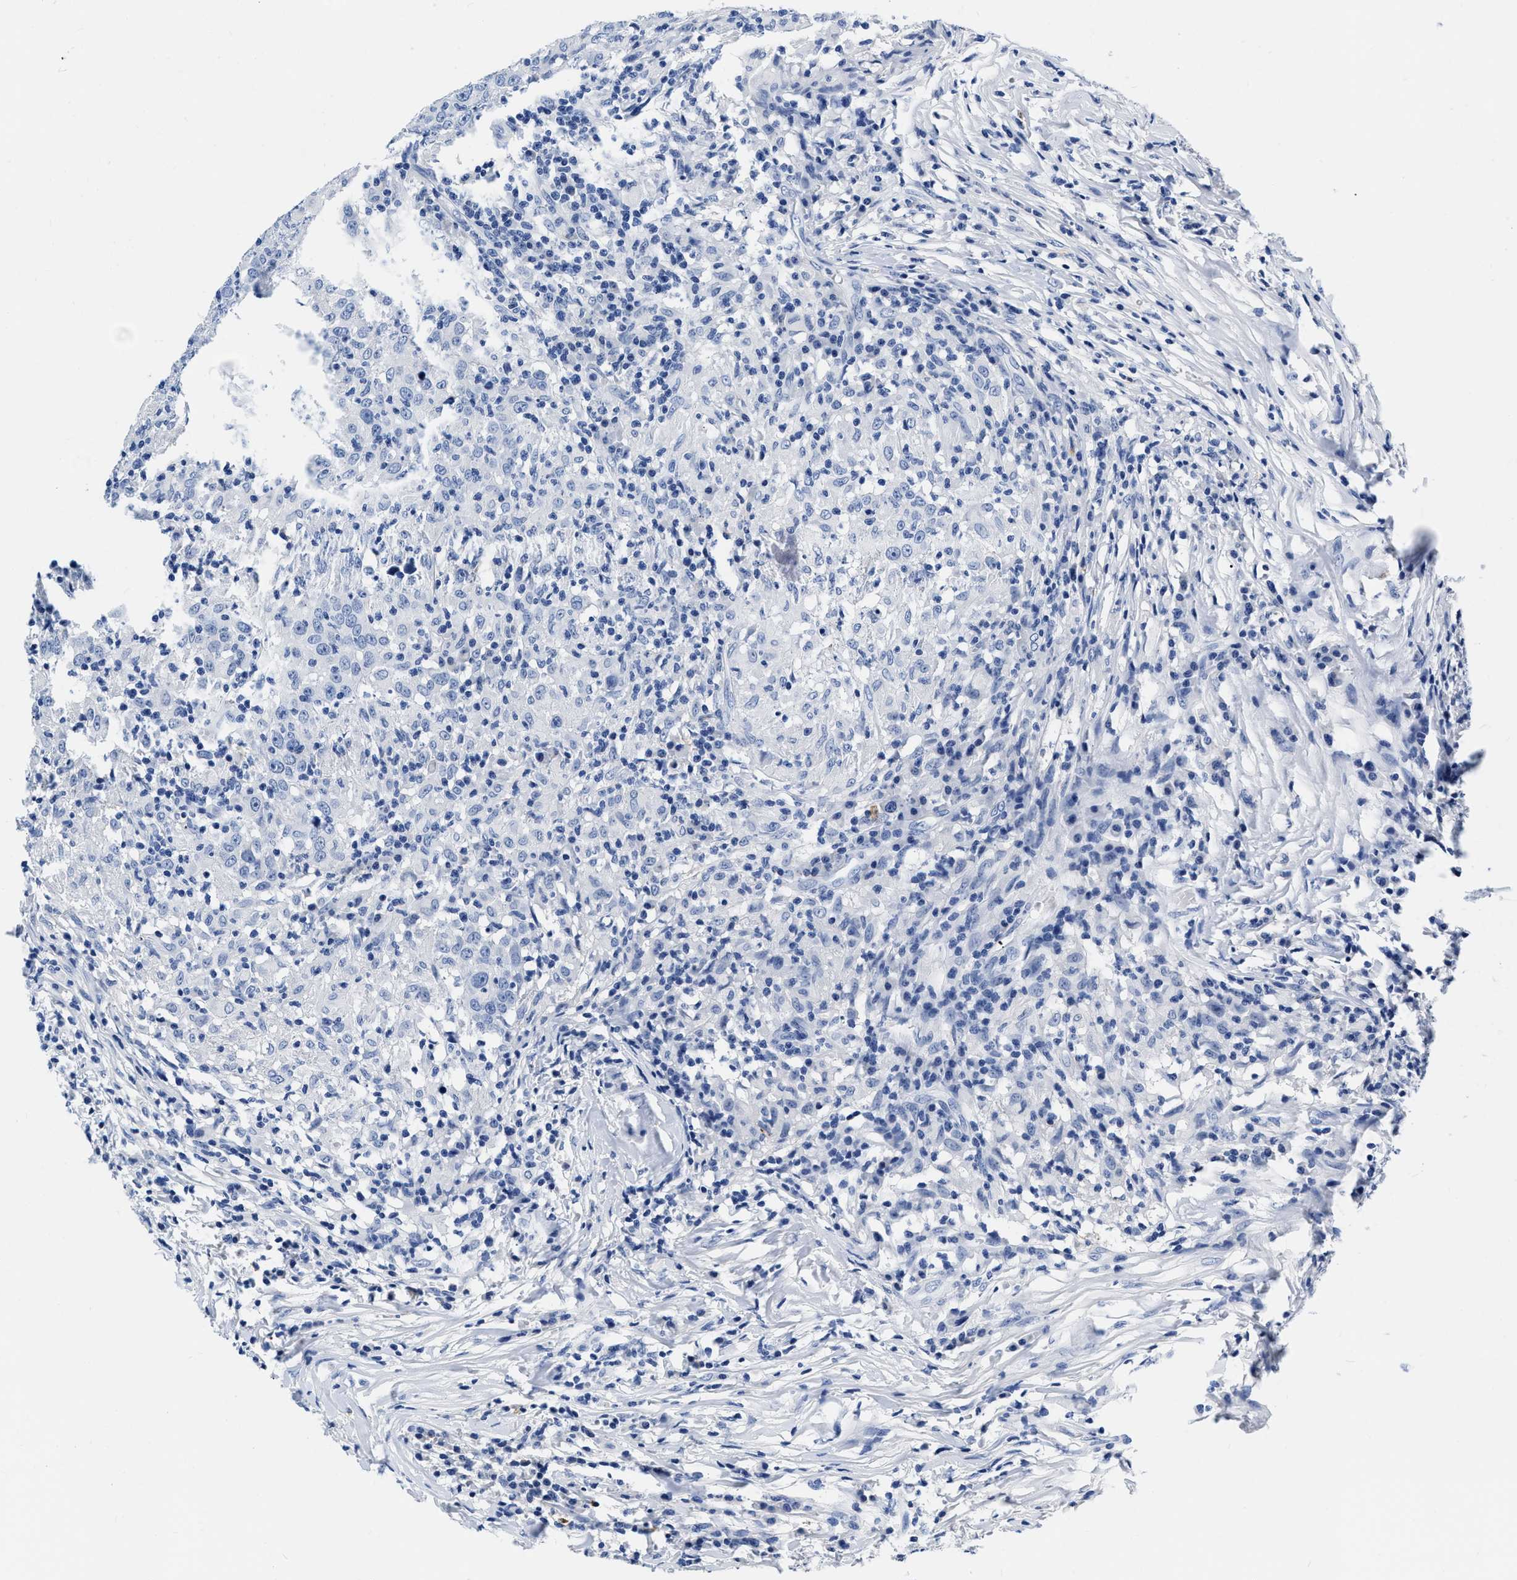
{"staining": {"intensity": "negative", "quantity": "none", "location": "none"}, "tissue": "head and neck cancer", "cell_type": "Tumor cells", "image_type": "cancer", "snomed": [{"axis": "morphology", "description": "Adenocarcinoma, NOS"}, {"axis": "topography", "description": "Salivary gland"}, {"axis": "topography", "description": "Head-Neck"}], "caption": "Immunohistochemical staining of human head and neck cancer (adenocarcinoma) exhibits no significant expression in tumor cells.", "gene": "CER1", "patient": {"sex": "female", "age": 65}}